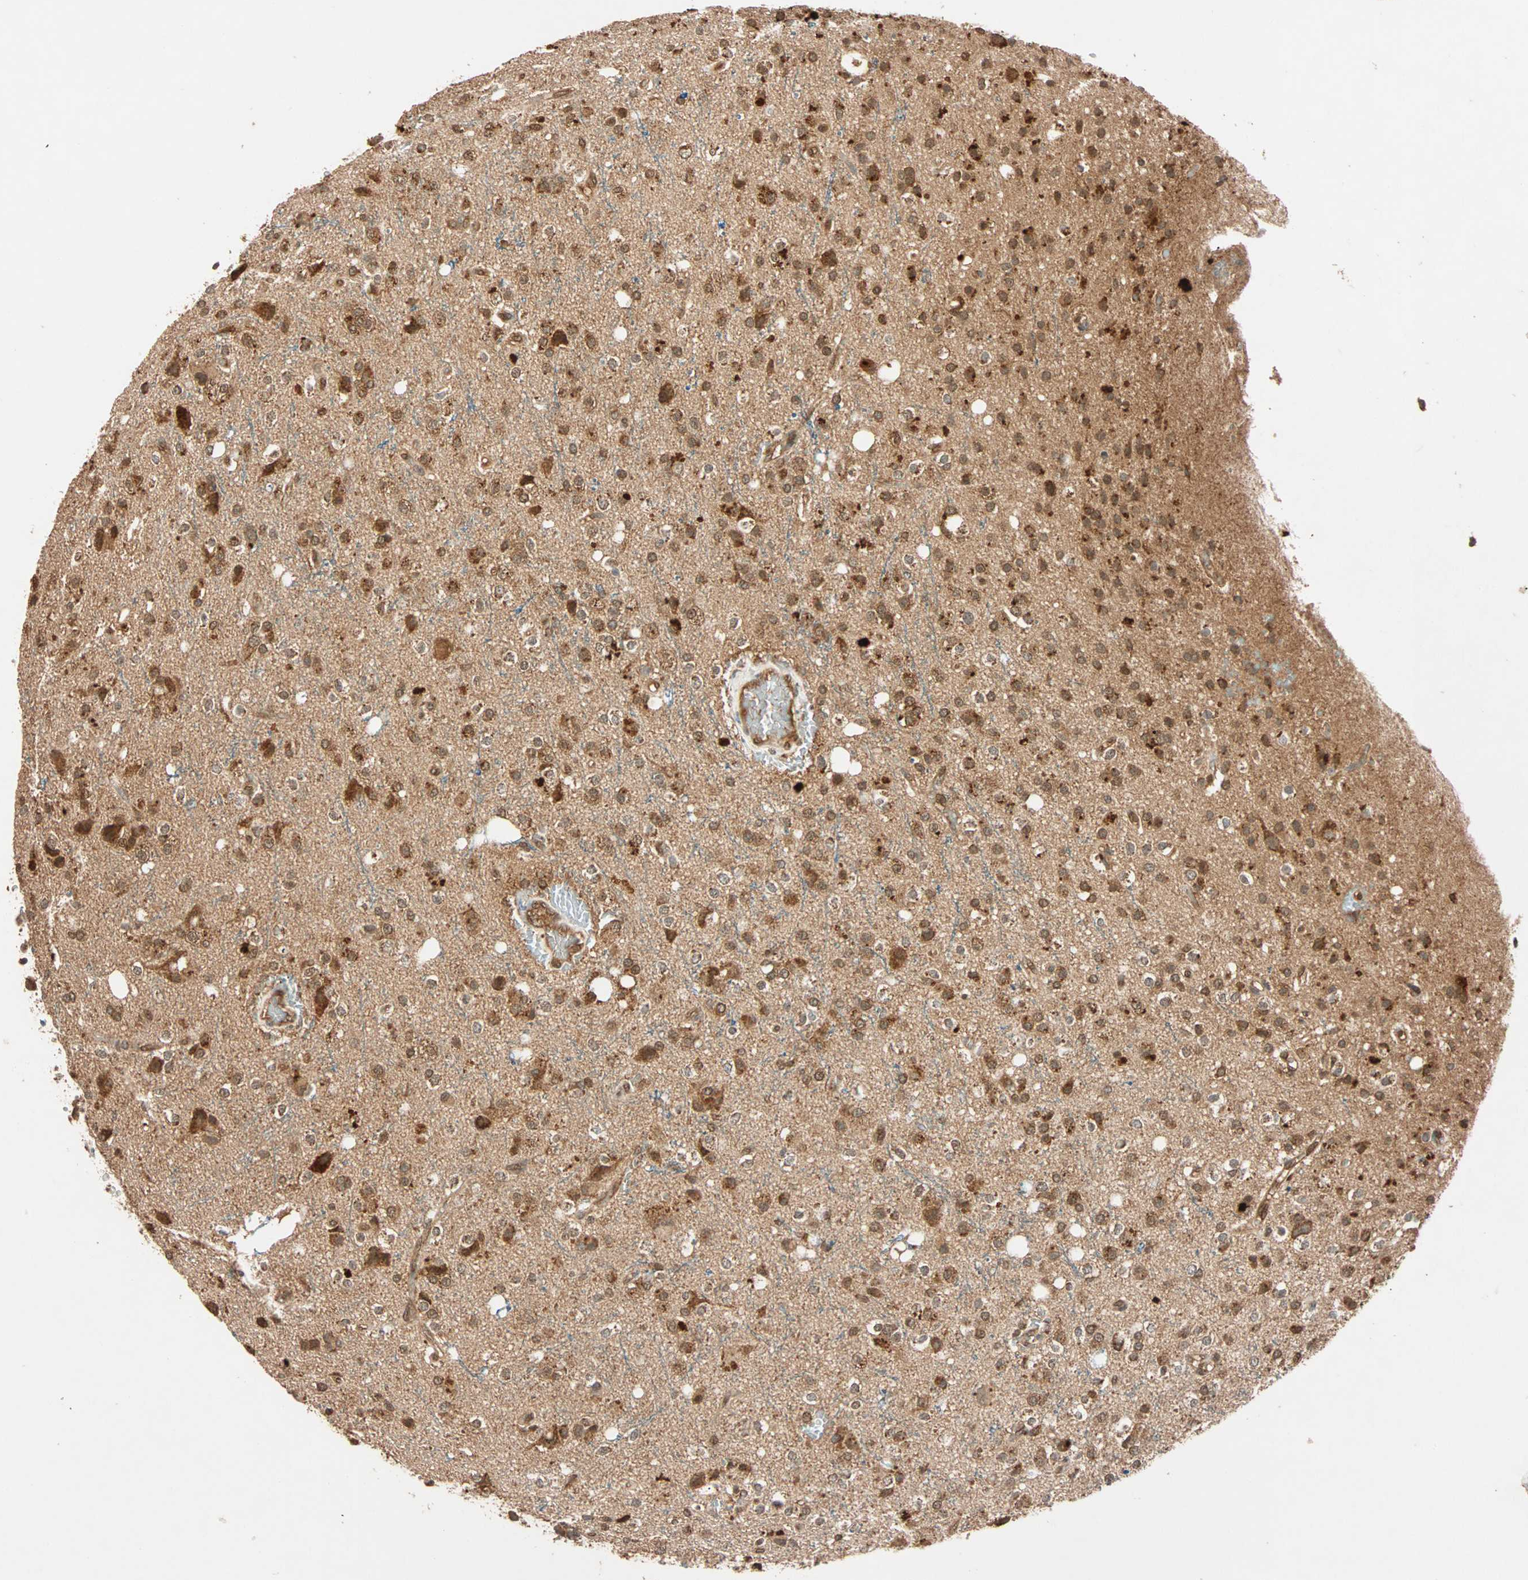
{"staining": {"intensity": "moderate", "quantity": ">75%", "location": "cytoplasmic/membranous"}, "tissue": "glioma", "cell_type": "Tumor cells", "image_type": "cancer", "snomed": [{"axis": "morphology", "description": "Glioma, malignant, High grade"}, {"axis": "topography", "description": "Brain"}], "caption": "Moderate cytoplasmic/membranous expression for a protein is present in approximately >75% of tumor cells of malignant high-grade glioma using immunohistochemistry (IHC).", "gene": "MAPK1", "patient": {"sex": "male", "age": 47}}